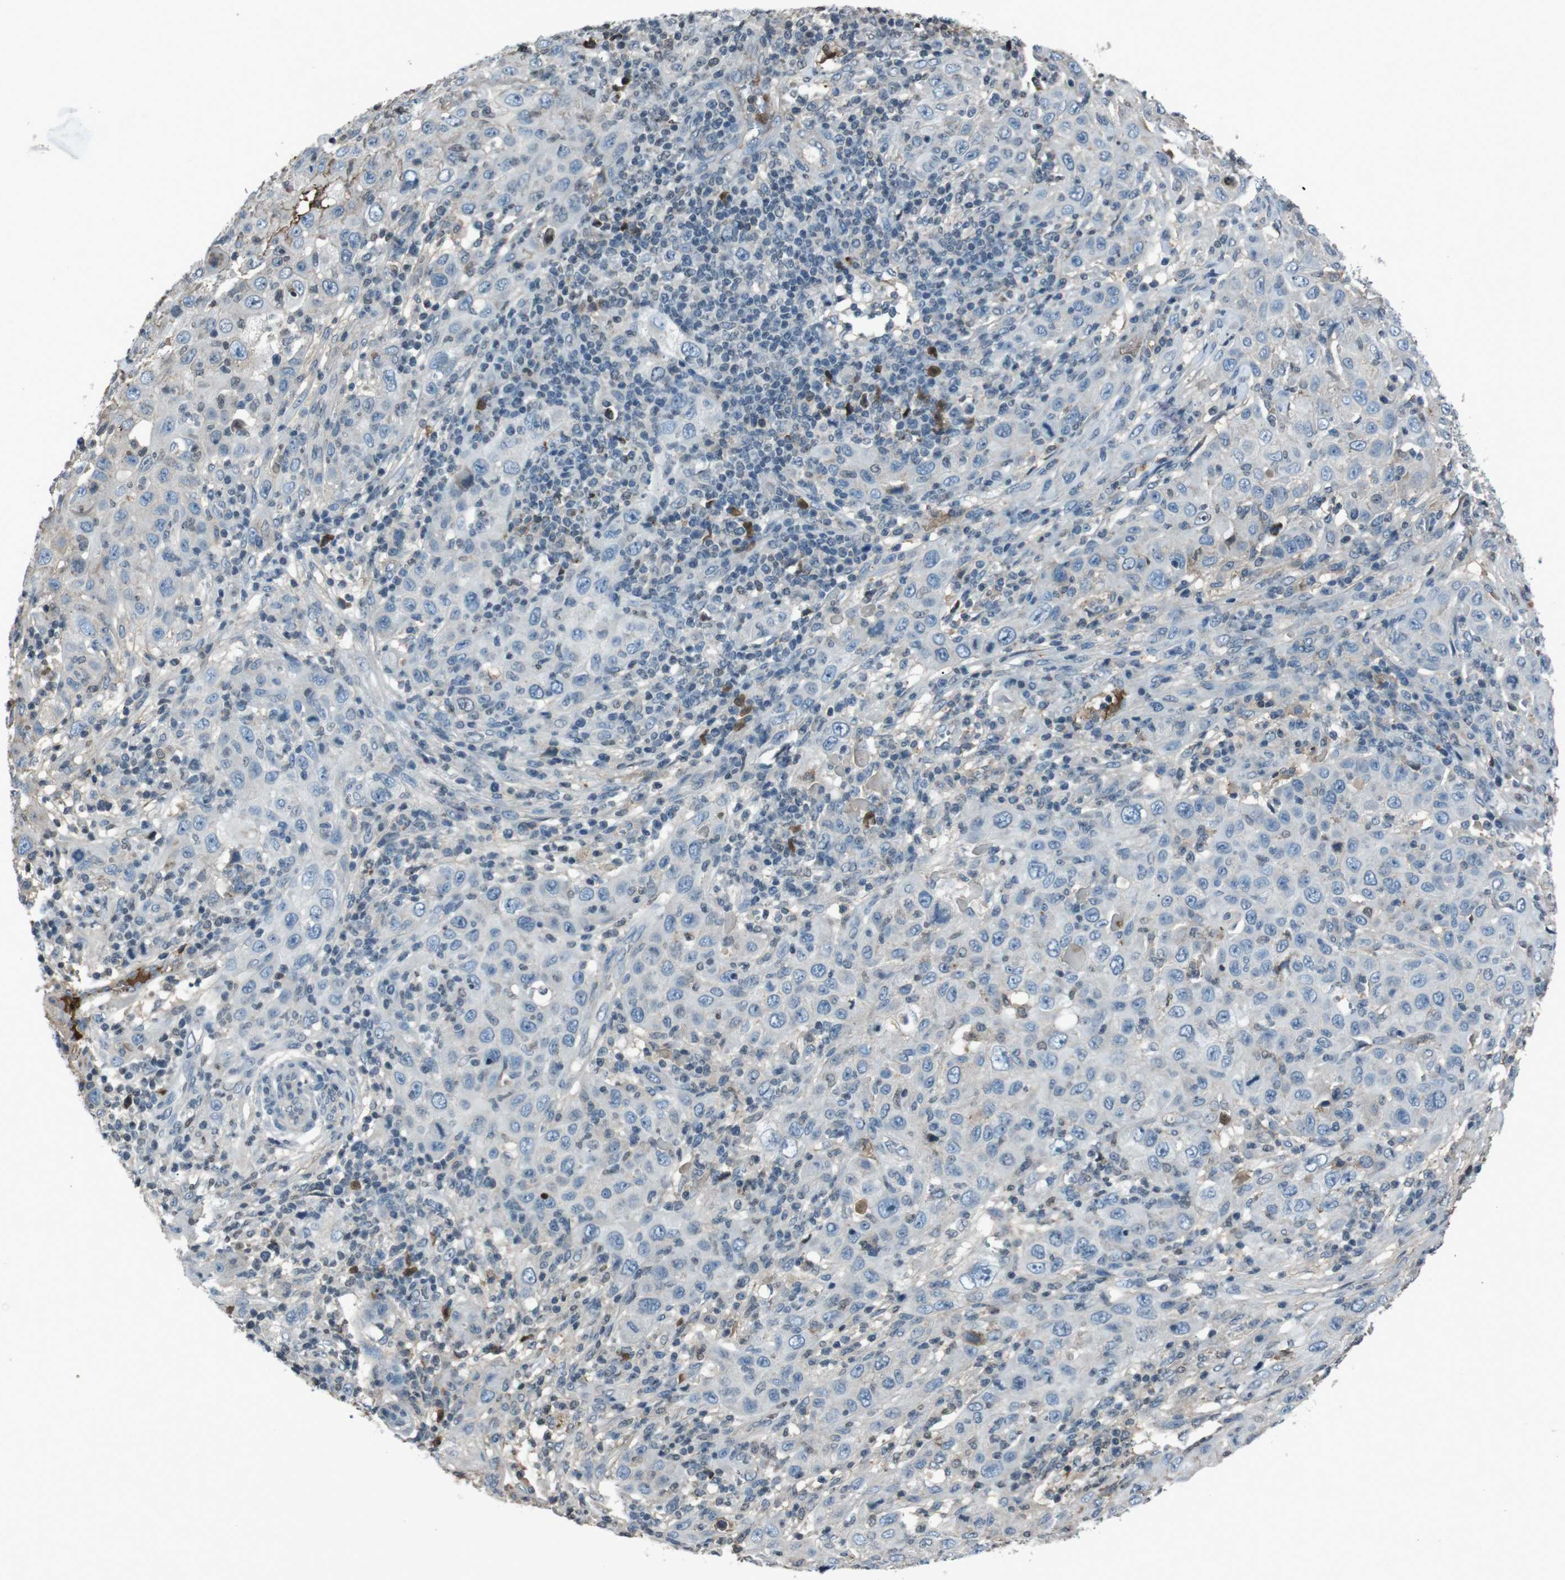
{"staining": {"intensity": "negative", "quantity": "none", "location": "none"}, "tissue": "skin cancer", "cell_type": "Tumor cells", "image_type": "cancer", "snomed": [{"axis": "morphology", "description": "Squamous cell carcinoma, NOS"}, {"axis": "topography", "description": "Skin"}], "caption": "Tumor cells show no significant protein positivity in skin cancer.", "gene": "UGT1A6", "patient": {"sex": "female", "age": 88}}